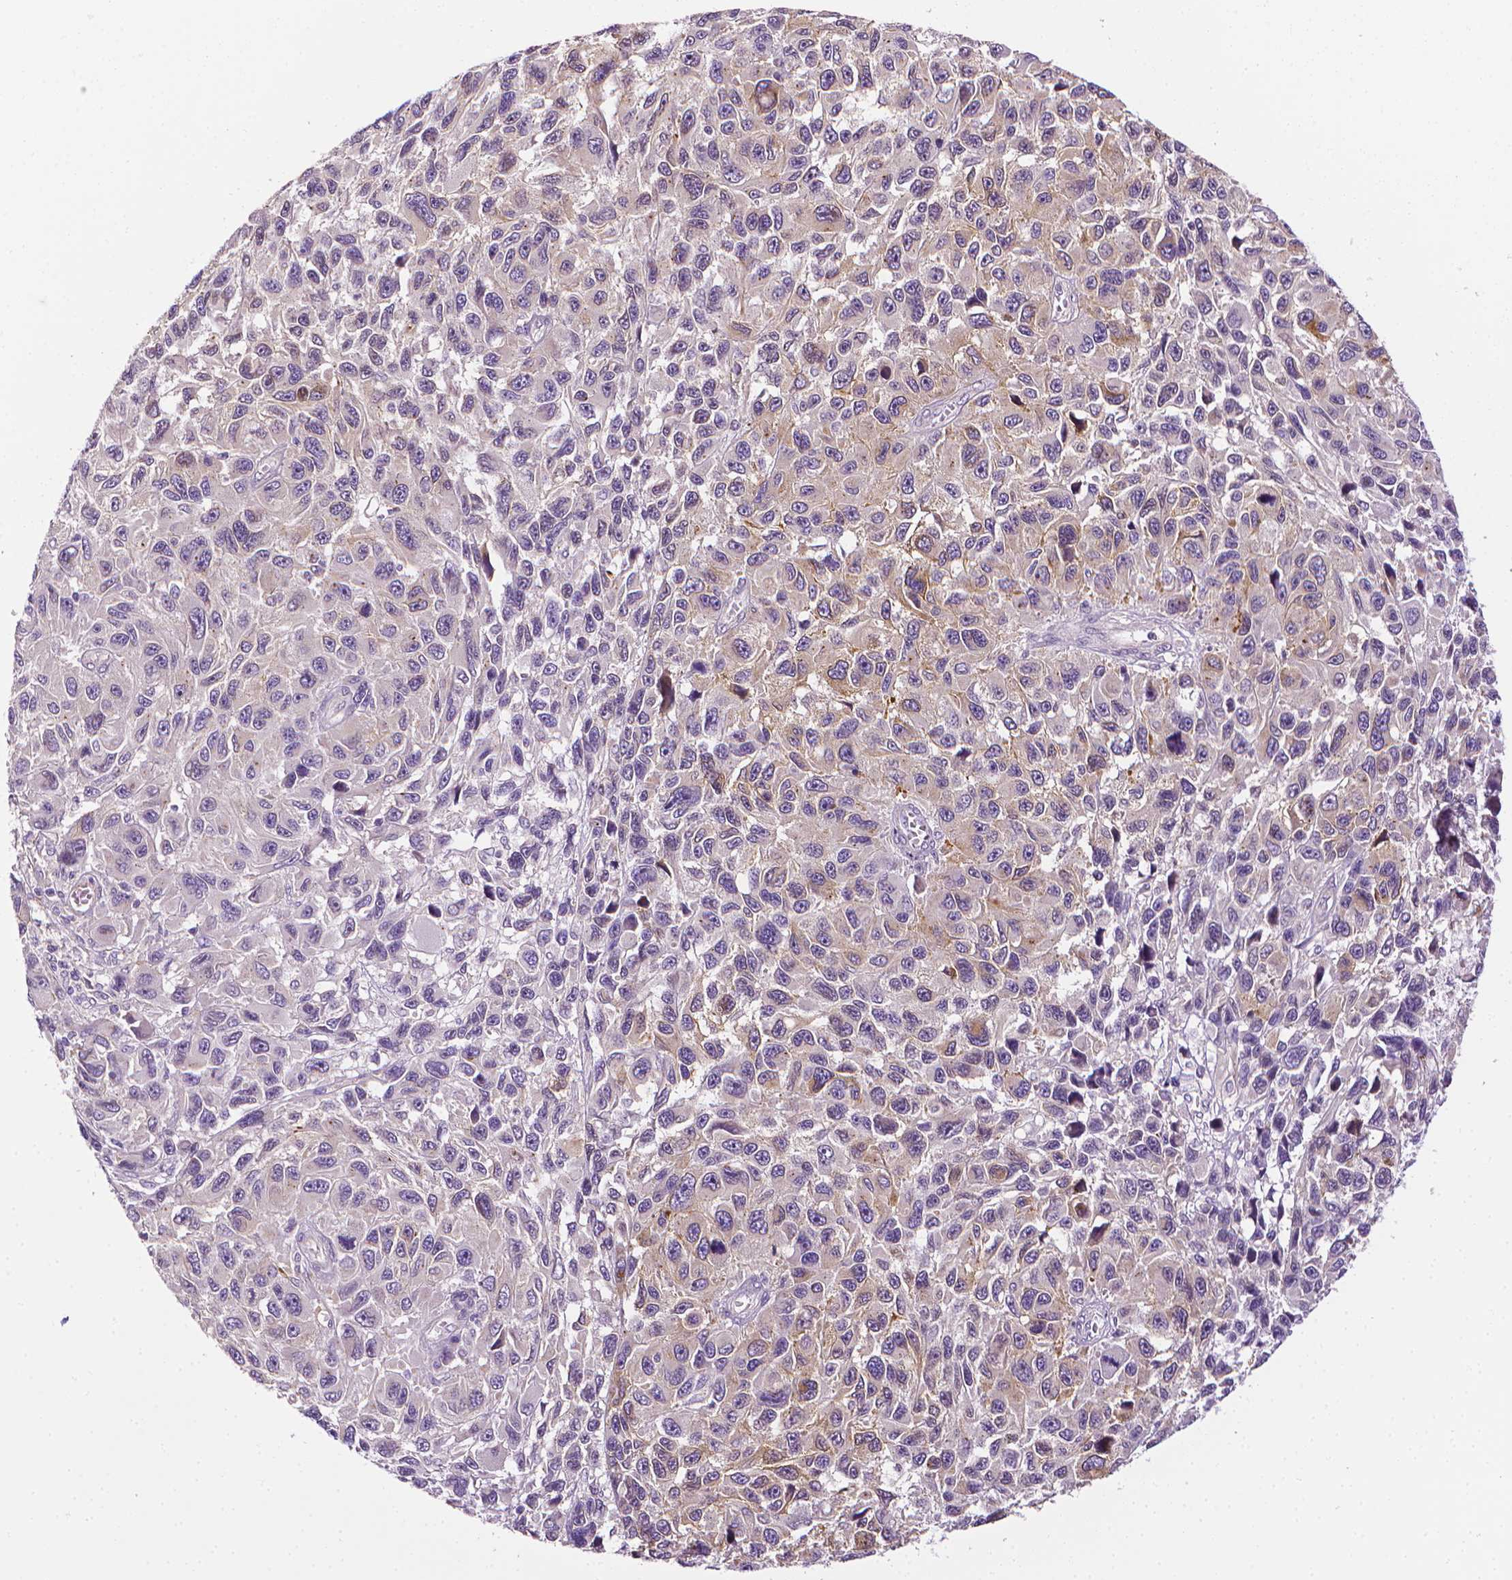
{"staining": {"intensity": "negative", "quantity": "none", "location": "none"}, "tissue": "melanoma", "cell_type": "Tumor cells", "image_type": "cancer", "snomed": [{"axis": "morphology", "description": "Malignant melanoma, NOS"}, {"axis": "topography", "description": "Skin"}], "caption": "This is an immunohistochemistry histopathology image of malignant melanoma. There is no staining in tumor cells.", "gene": "MCOLN3", "patient": {"sex": "male", "age": 53}}